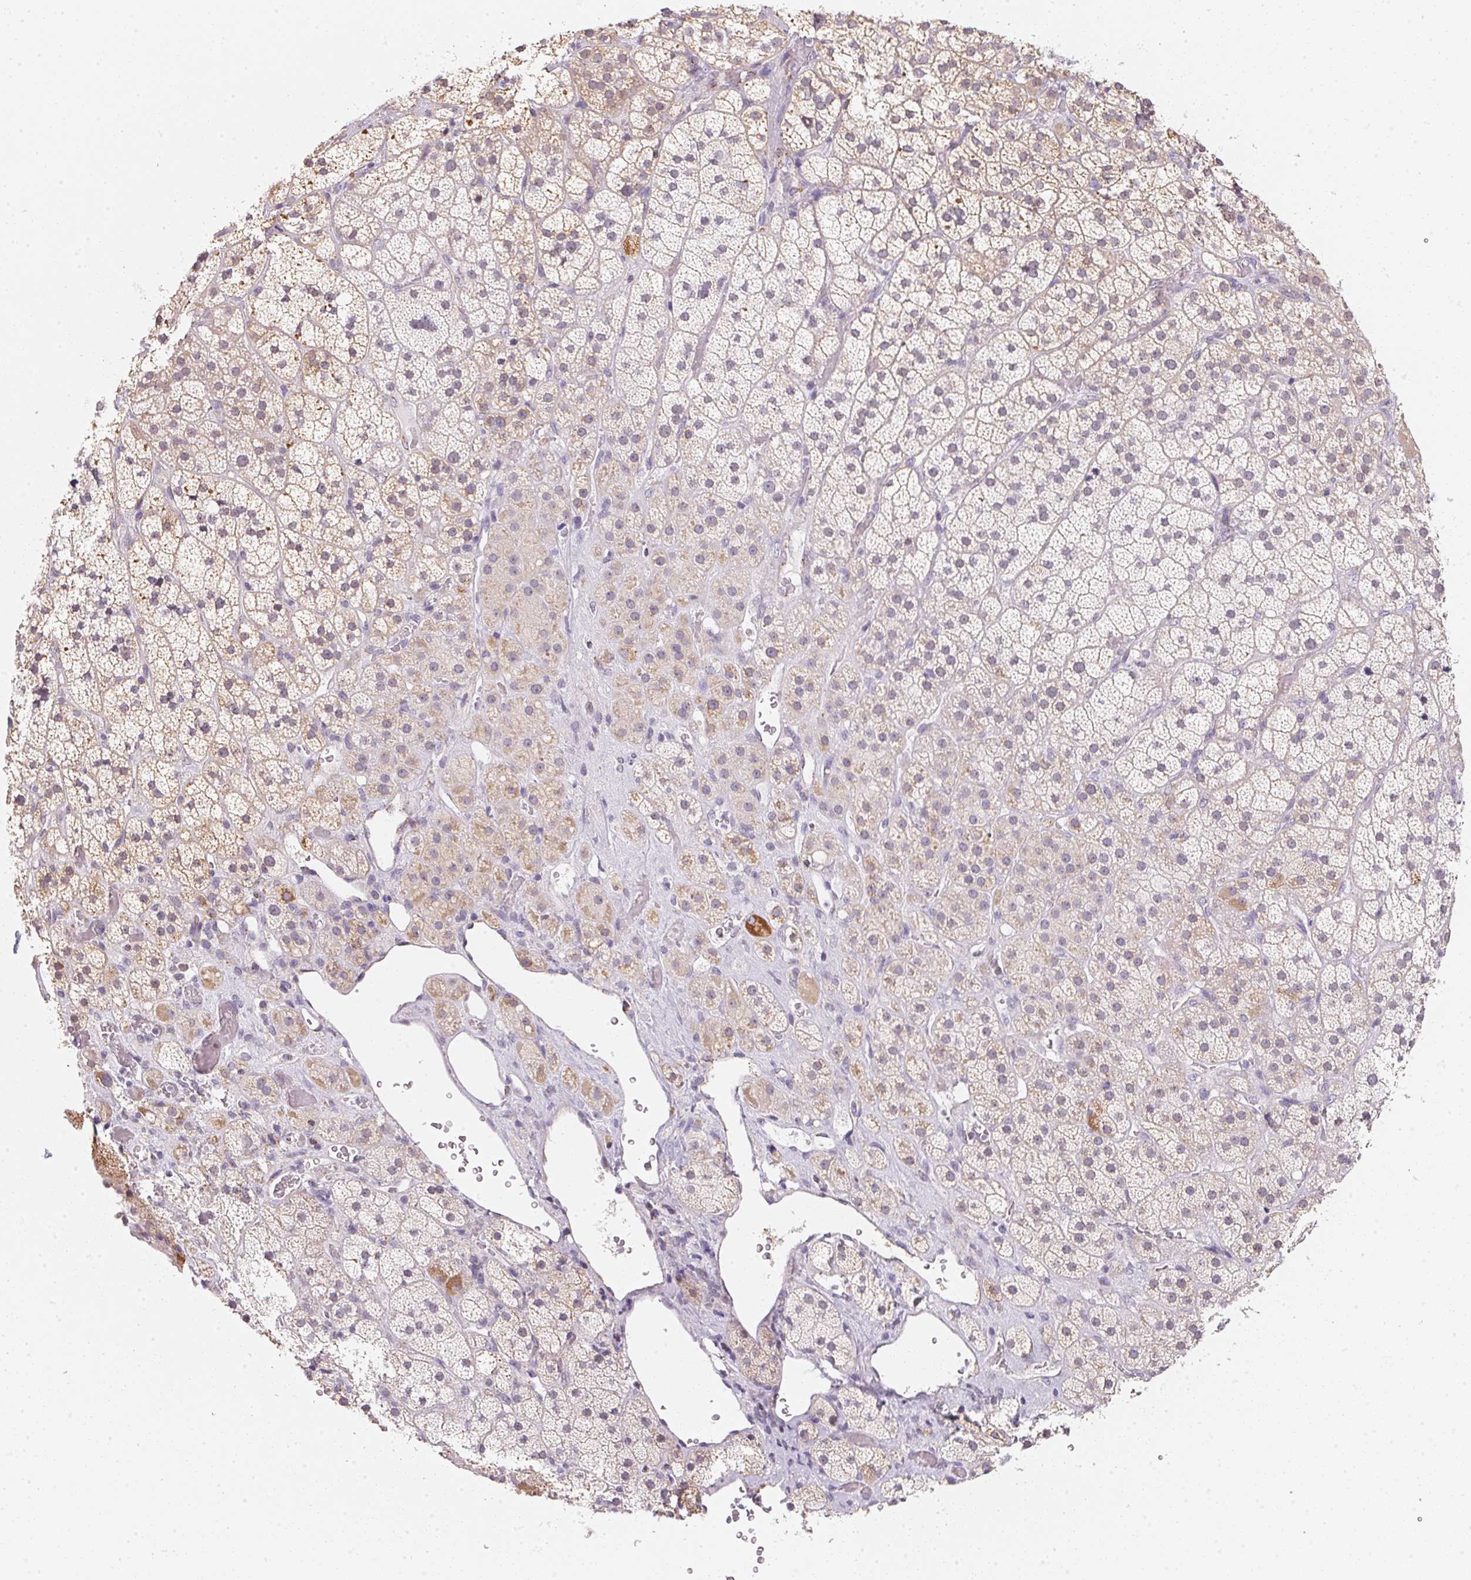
{"staining": {"intensity": "weak", "quantity": "25%-75%", "location": "cytoplasmic/membranous"}, "tissue": "adrenal gland", "cell_type": "Glandular cells", "image_type": "normal", "snomed": [{"axis": "morphology", "description": "Normal tissue, NOS"}, {"axis": "topography", "description": "Adrenal gland"}], "caption": "Approximately 25%-75% of glandular cells in normal adrenal gland exhibit weak cytoplasmic/membranous protein positivity as visualized by brown immunohistochemical staining.", "gene": "GIPC2", "patient": {"sex": "male", "age": 57}}